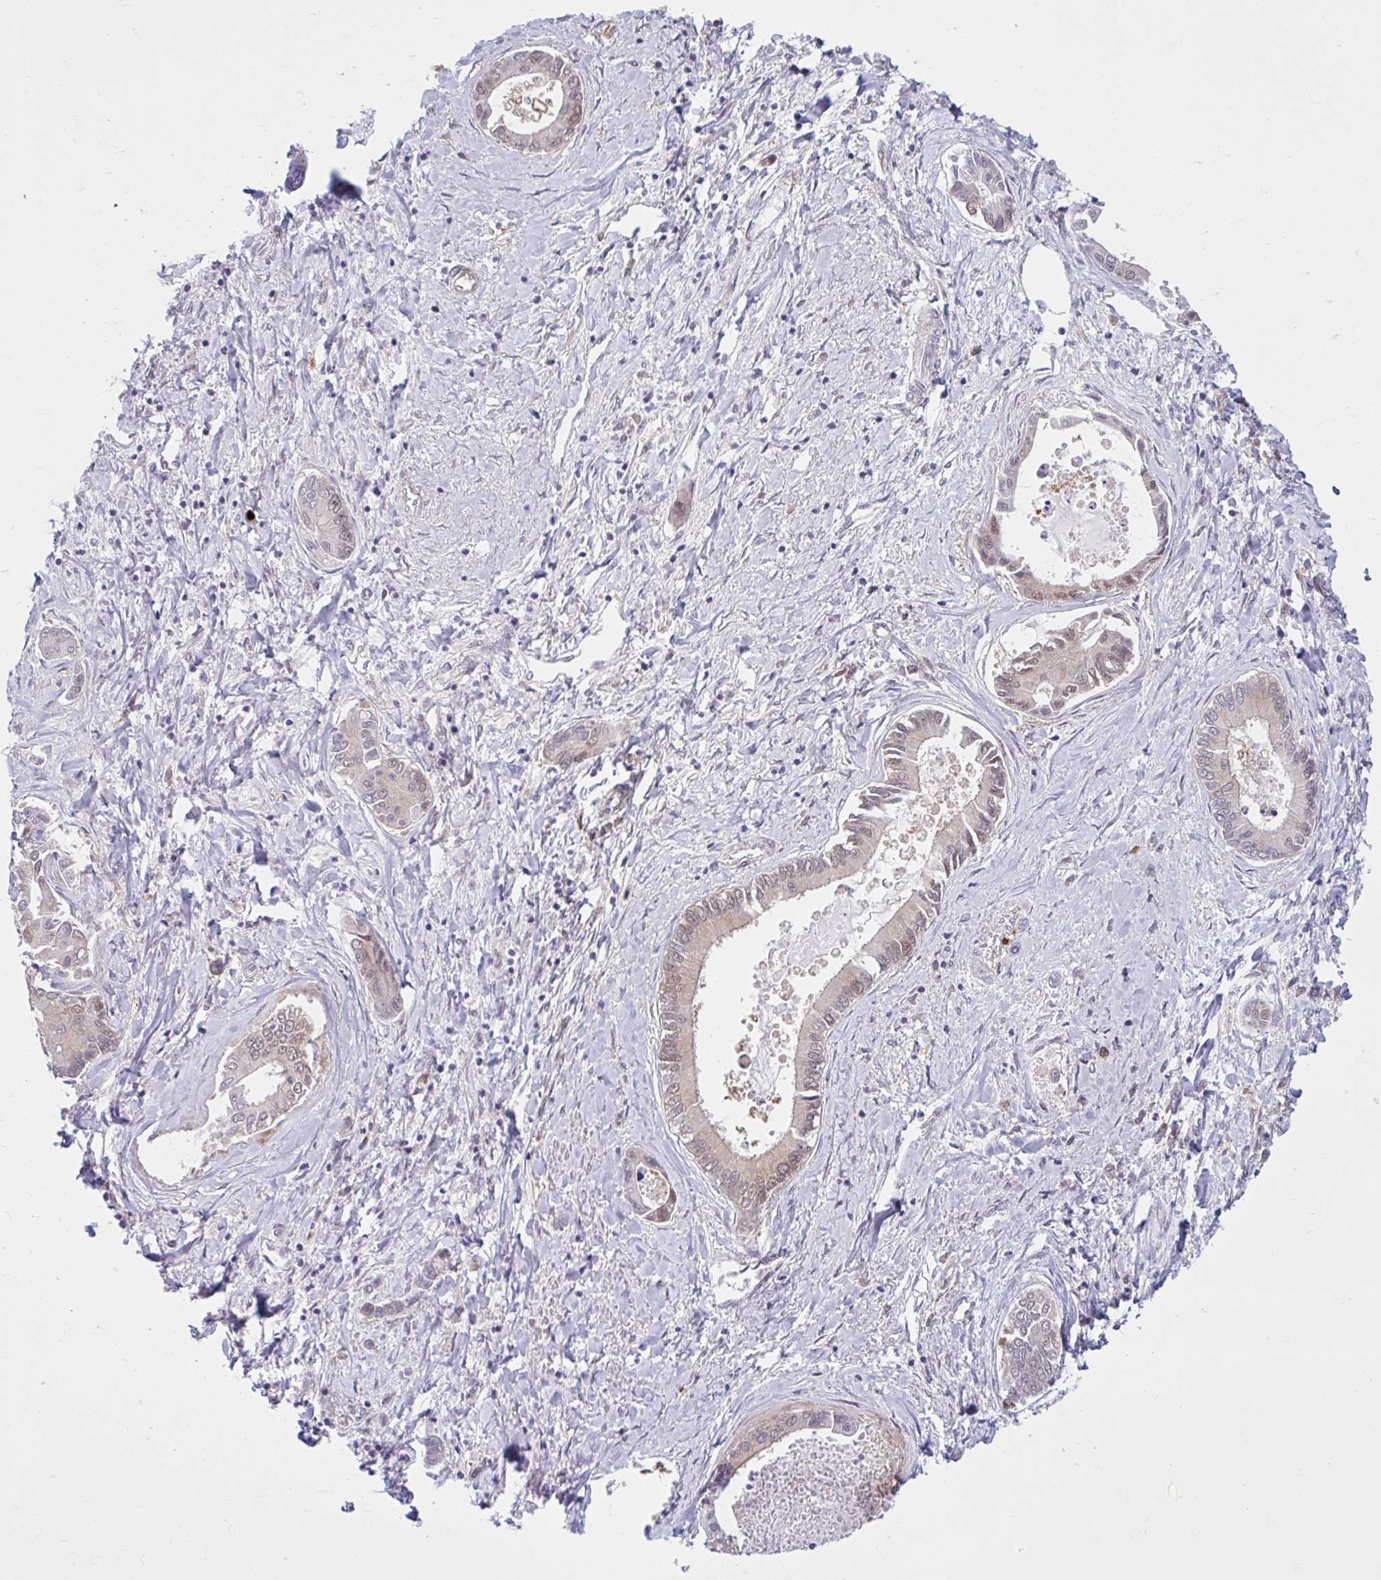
{"staining": {"intensity": "weak", "quantity": "25%-75%", "location": "nuclear"}, "tissue": "liver cancer", "cell_type": "Tumor cells", "image_type": "cancer", "snomed": [{"axis": "morphology", "description": "Cholangiocarcinoma"}, {"axis": "topography", "description": "Liver"}], "caption": "Immunohistochemical staining of liver cancer exhibits low levels of weak nuclear protein staining in approximately 25%-75% of tumor cells. The protein is stained brown, and the nuclei are stained in blue (DAB IHC with brightfield microscopy, high magnification).", "gene": "HMBS", "patient": {"sex": "male", "age": 66}}